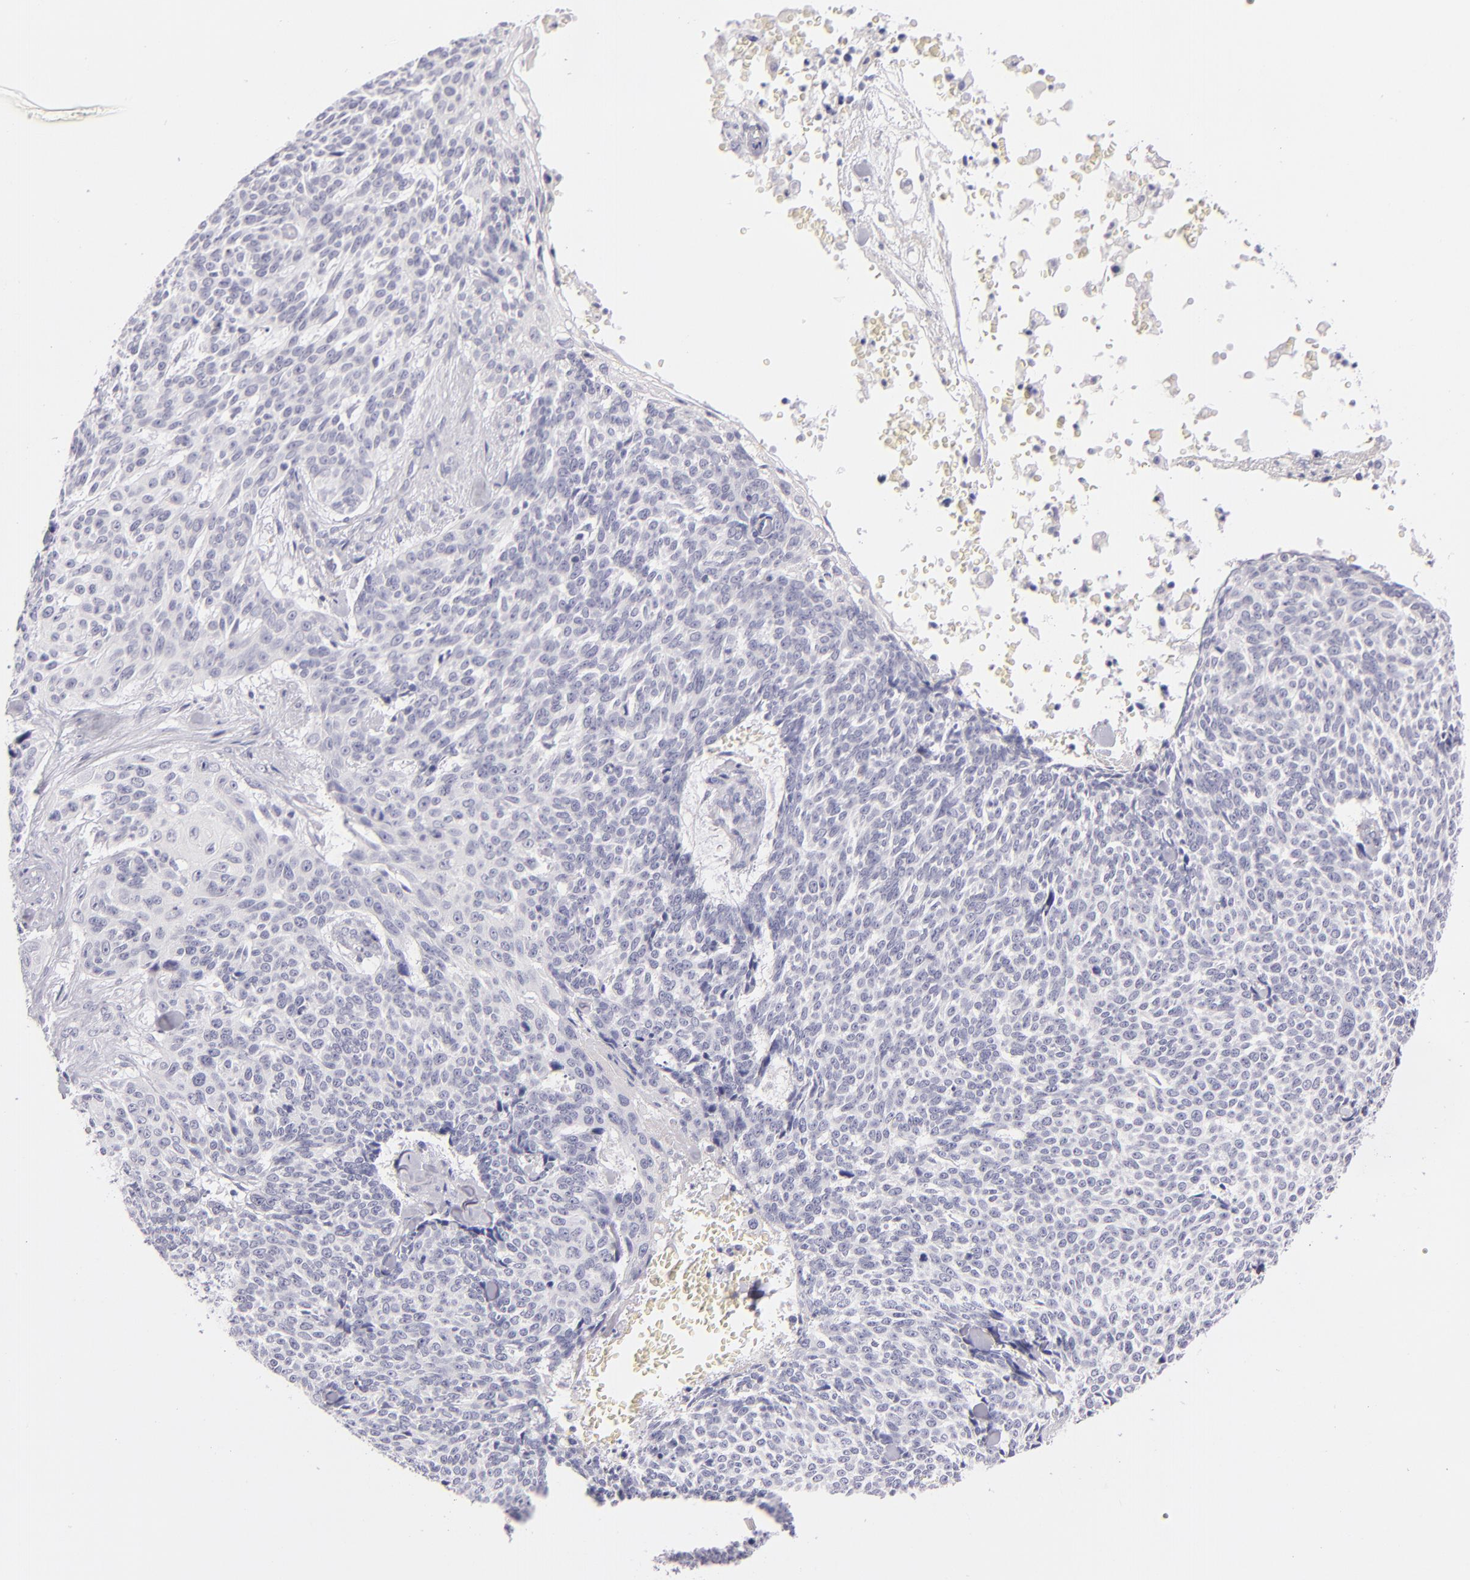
{"staining": {"intensity": "negative", "quantity": "none", "location": "none"}, "tissue": "skin cancer", "cell_type": "Tumor cells", "image_type": "cancer", "snomed": [{"axis": "morphology", "description": "Basal cell carcinoma"}, {"axis": "topography", "description": "Skin"}], "caption": "IHC of skin cancer demonstrates no positivity in tumor cells. (DAB (3,3'-diaminobenzidine) immunohistochemistry (IHC), high magnification).", "gene": "CD48", "patient": {"sex": "female", "age": 89}}